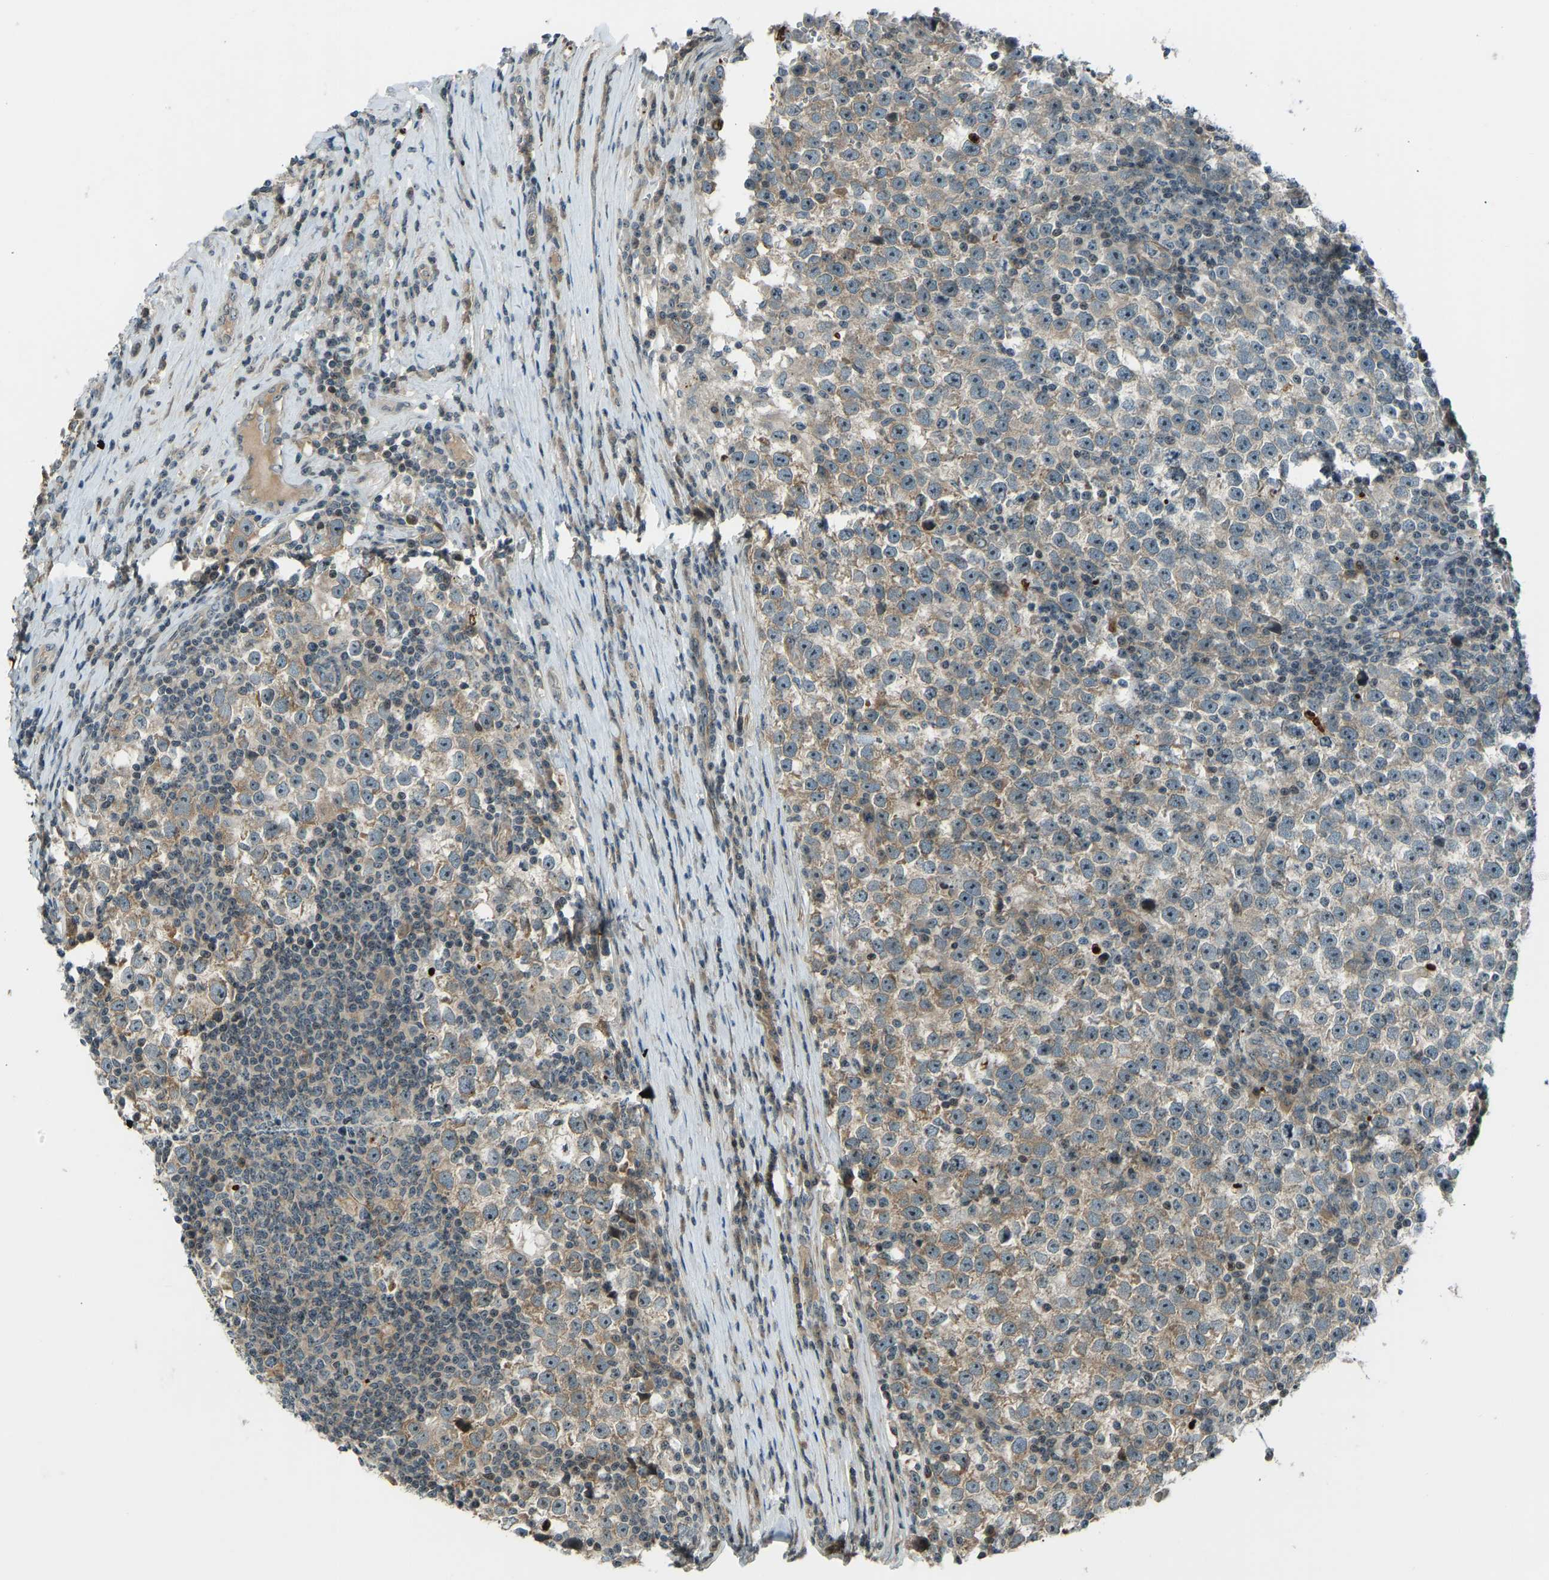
{"staining": {"intensity": "moderate", "quantity": ">75%", "location": "cytoplasmic/membranous"}, "tissue": "testis cancer", "cell_type": "Tumor cells", "image_type": "cancer", "snomed": [{"axis": "morphology", "description": "Normal tissue, NOS"}, {"axis": "morphology", "description": "Seminoma, NOS"}, {"axis": "topography", "description": "Testis"}], "caption": "IHC histopathology image of human seminoma (testis) stained for a protein (brown), which exhibits medium levels of moderate cytoplasmic/membranous positivity in about >75% of tumor cells.", "gene": "SVOPL", "patient": {"sex": "male", "age": 43}}